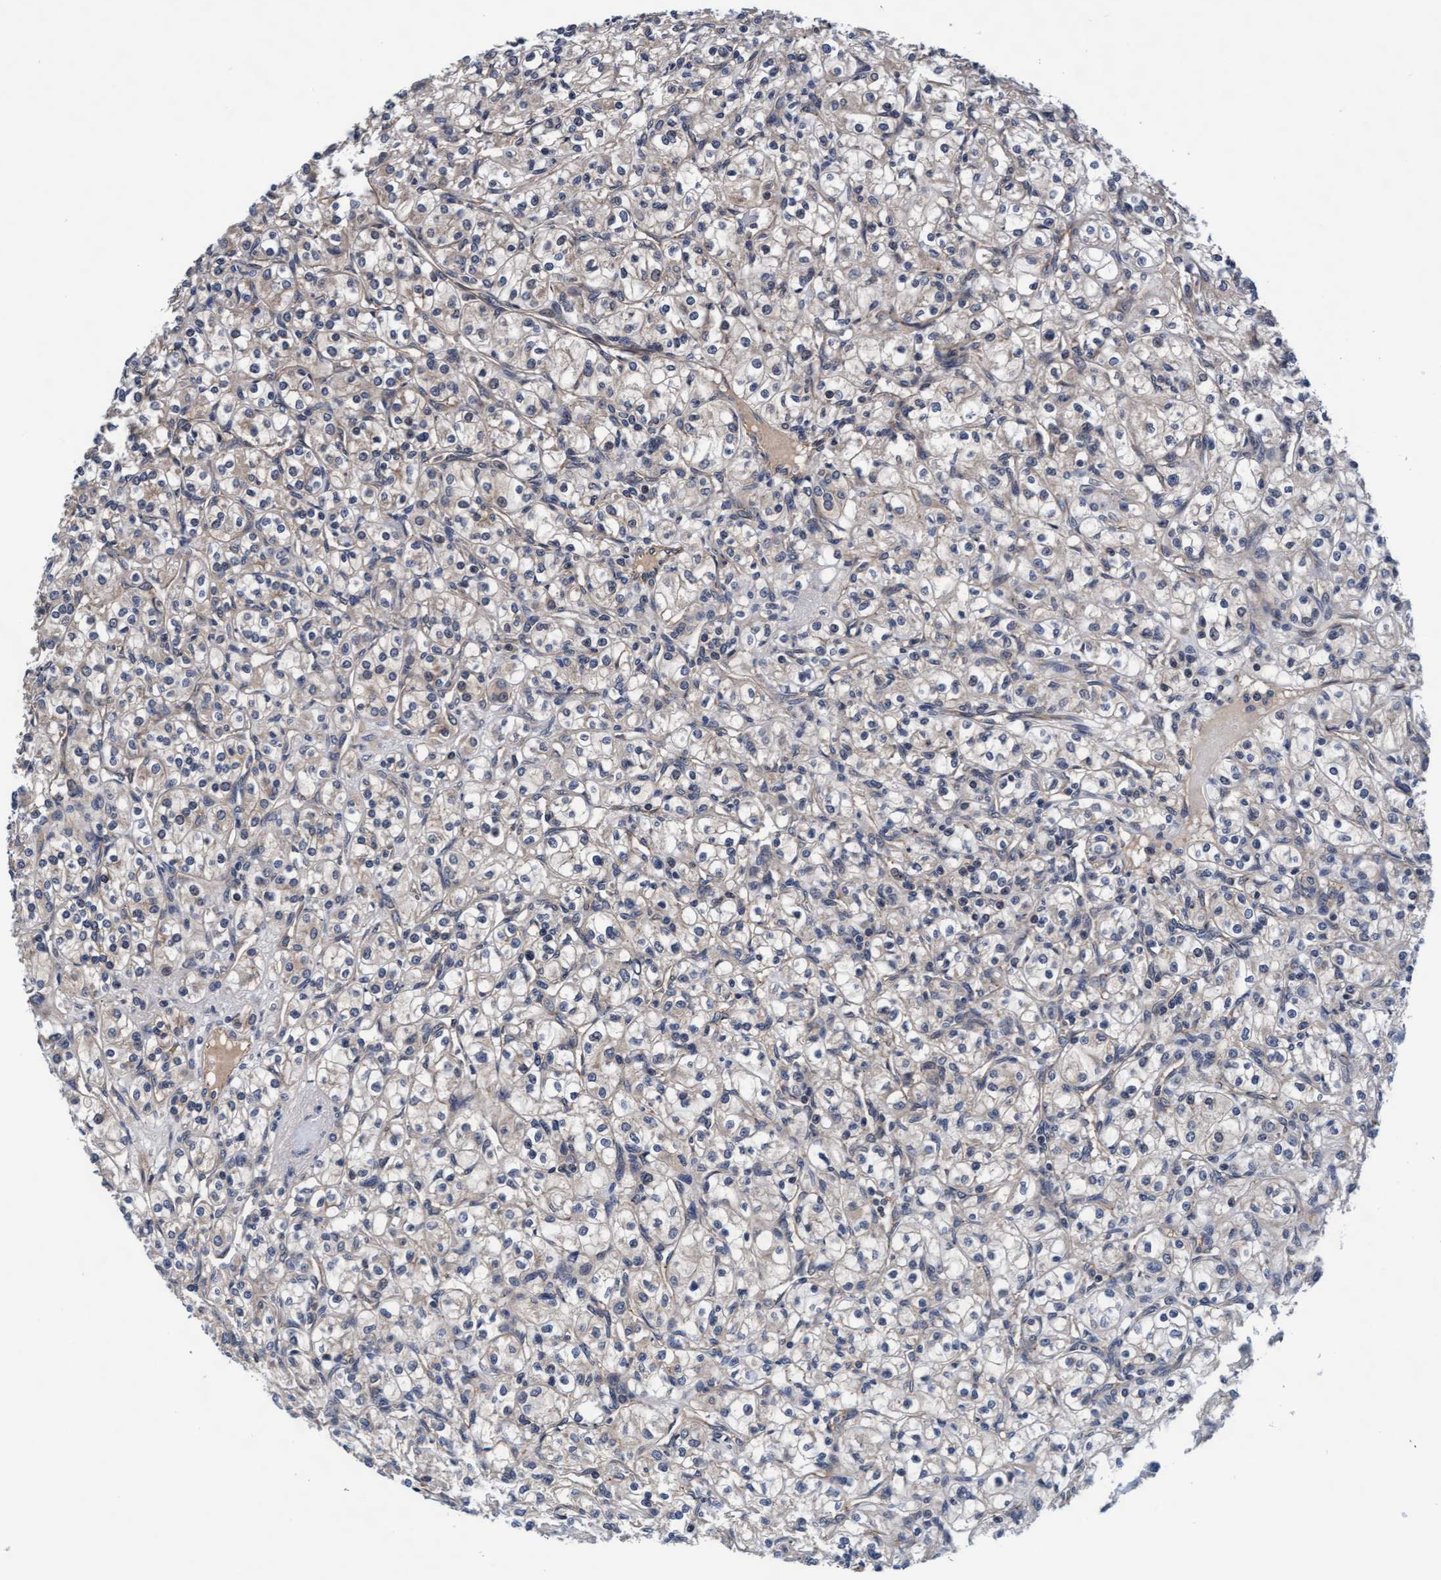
{"staining": {"intensity": "negative", "quantity": "none", "location": "none"}, "tissue": "renal cancer", "cell_type": "Tumor cells", "image_type": "cancer", "snomed": [{"axis": "morphology", "description": "Adenocarcinoma, NOS"}, {"axis": "topography", "description": "Kidney"}], "caption": "IHC photomicrograph of neoplastic tissue: adenocarcinoma (renal) stained with DAB (3,3'-diaminobenzidine) displays no significant protein staining in tumor cells. (Stains: DAB IHC with hematoxylin counter stain, Microscopy: brightfield microscopy at high magnification).", "gene": "EFCAB13", "patient": {"sex": "male", "age": 77}}